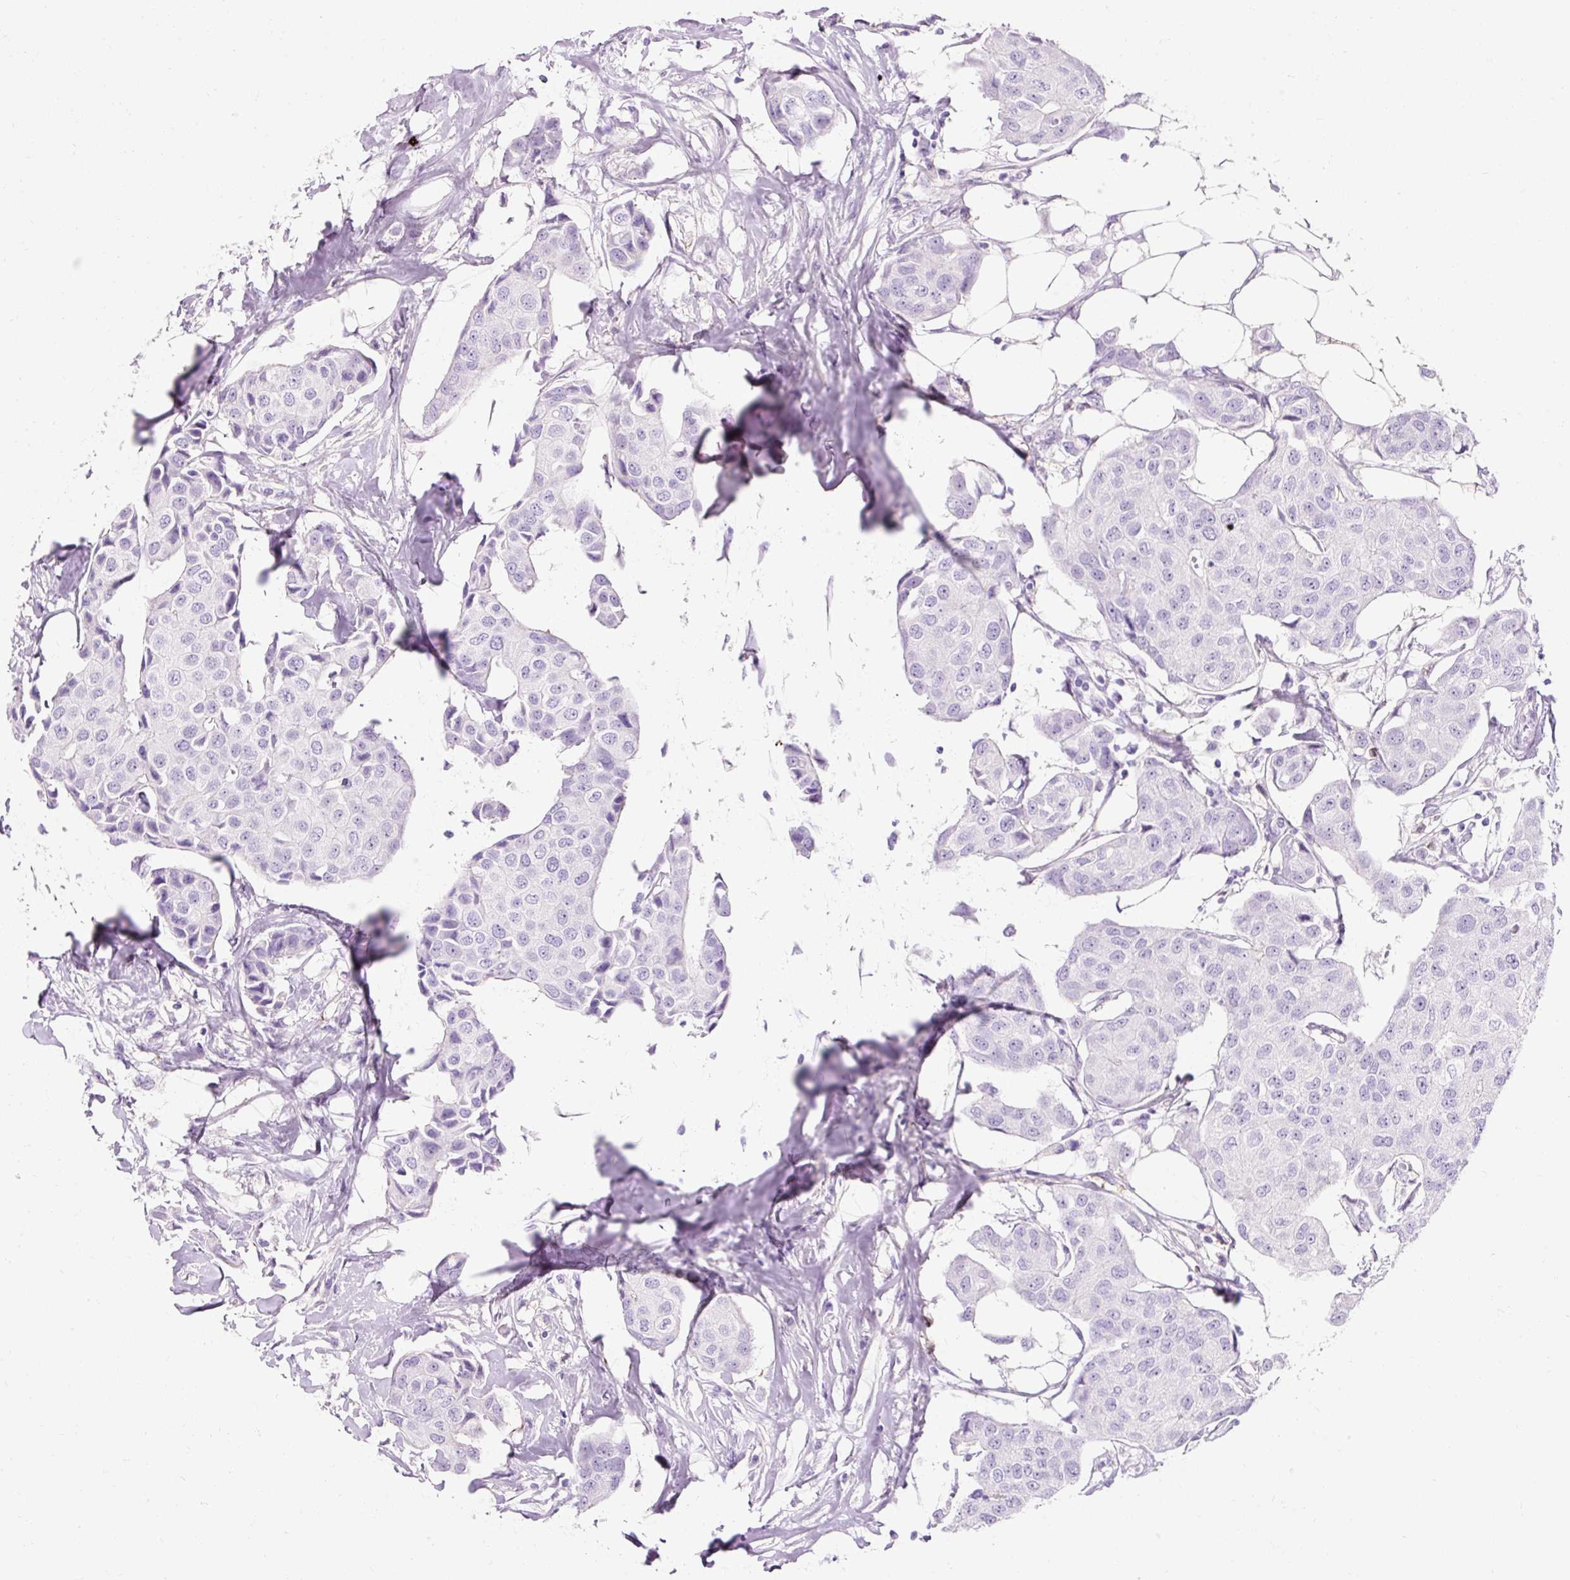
{"staining": {"intensity": "negative", "quantity": "none", "location": "none"}, "tissue": "breast cancer", "cell_type": "Tumor cells", "image_type": "cancer", "snomed": [{"axis": "morphology", "description": "Duct carcinoma"}, {"axis": "topography", "description": "Breast"}, {"axis": "topography", "description": "Lymph node"}], "caption": "A histopathology image of breast cancer (infiltrating ductal carcinoma) stained for a protein displays no brown staining in tumor cells.", "gene": "CLDN25", "patient": {"sex": "female", "age": 80}}